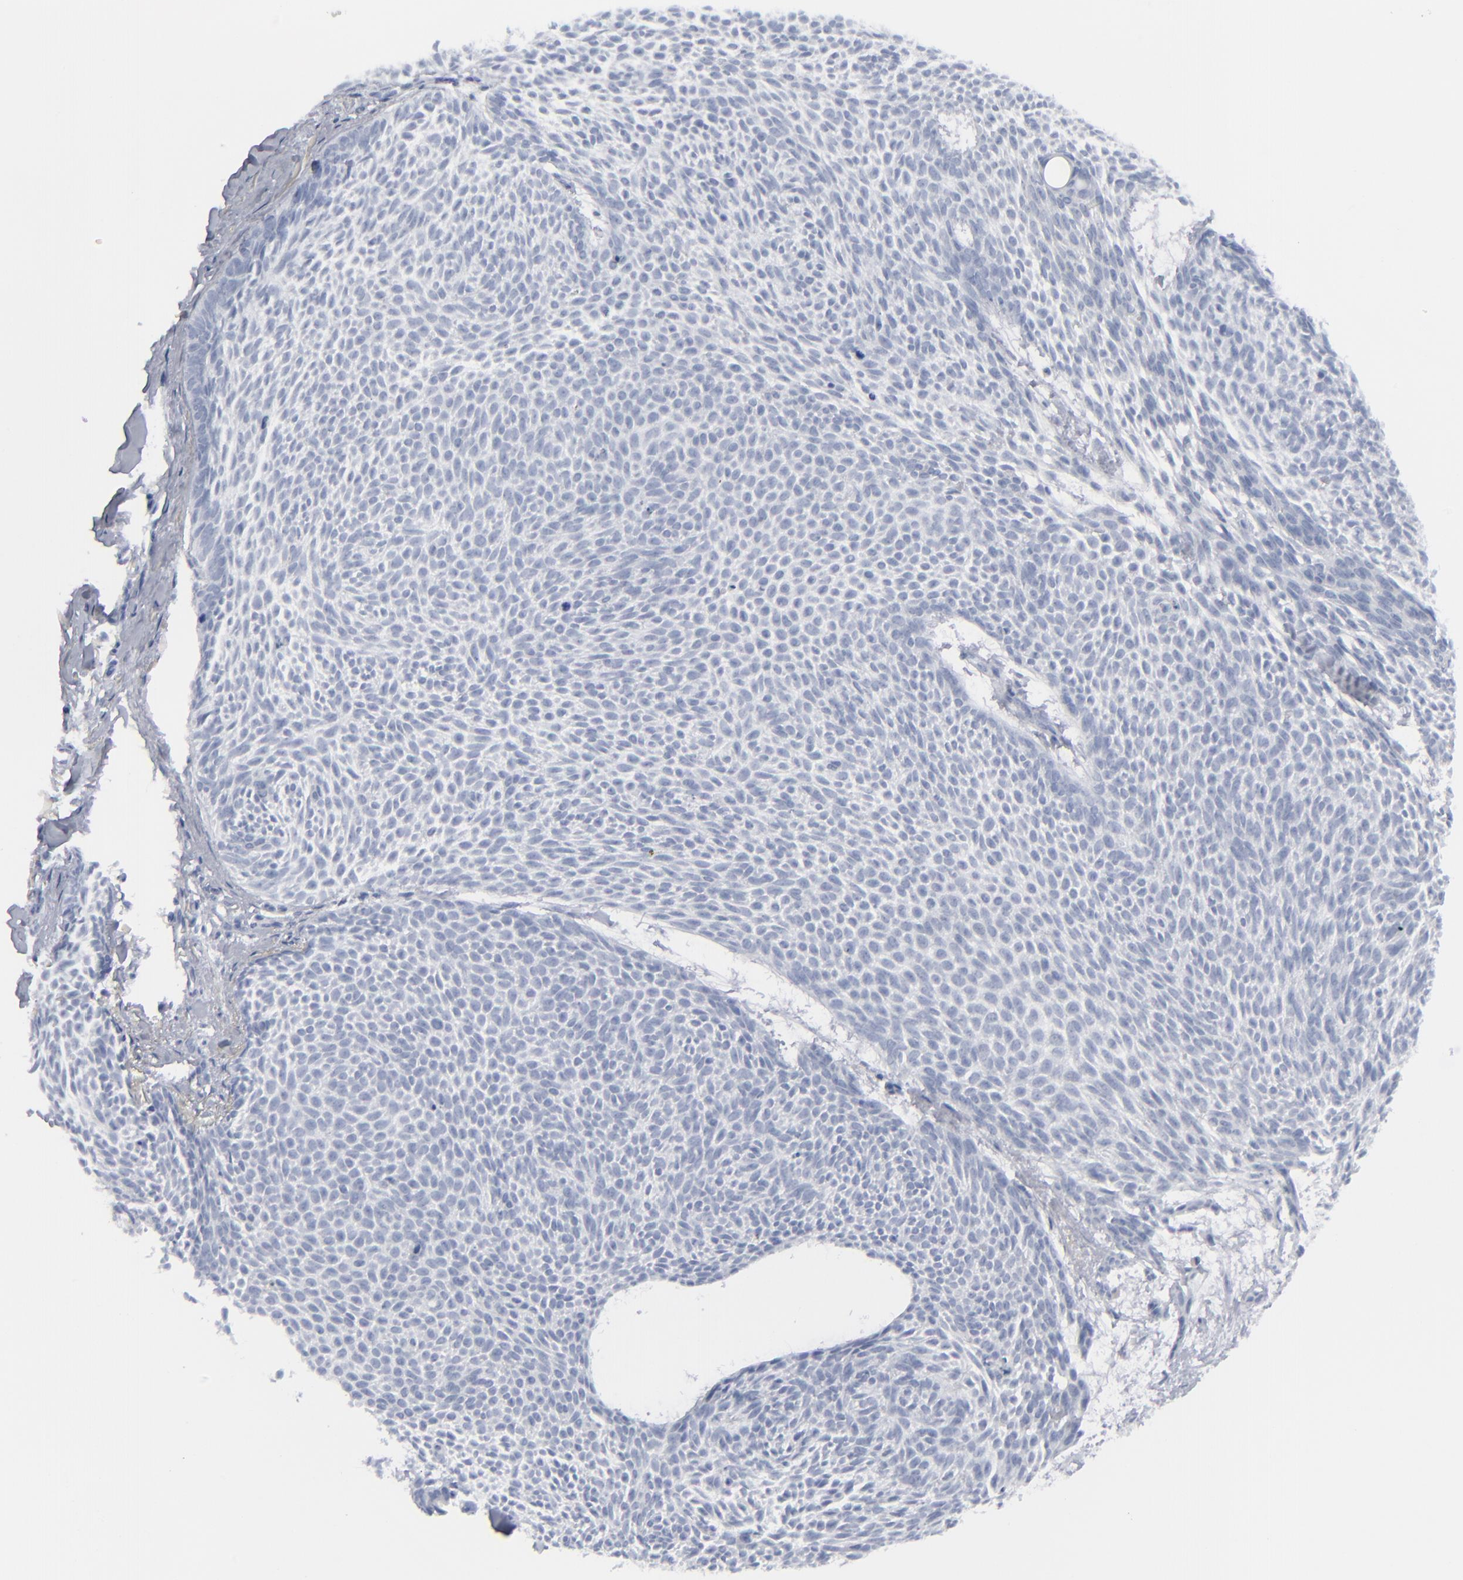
{"staining": {"intensity": "negative", "quantity": "none", "location": "none"}, "tissue": "skin cancer", "cell_type": "Tumor cells", "image_type": "cancer", "snomed": [{"axis": "morphology", "description": "Basal cell carcinoma"}, {"axis": "topography", "description": "Skin"}], "caption": "High power microscopy image of an immunohistochemistry (IHC) image of skin cancer, revealing no significant expression in tumor cells.", "gene": "MSLN", "patient": {"sex": "male", "age": 84}}